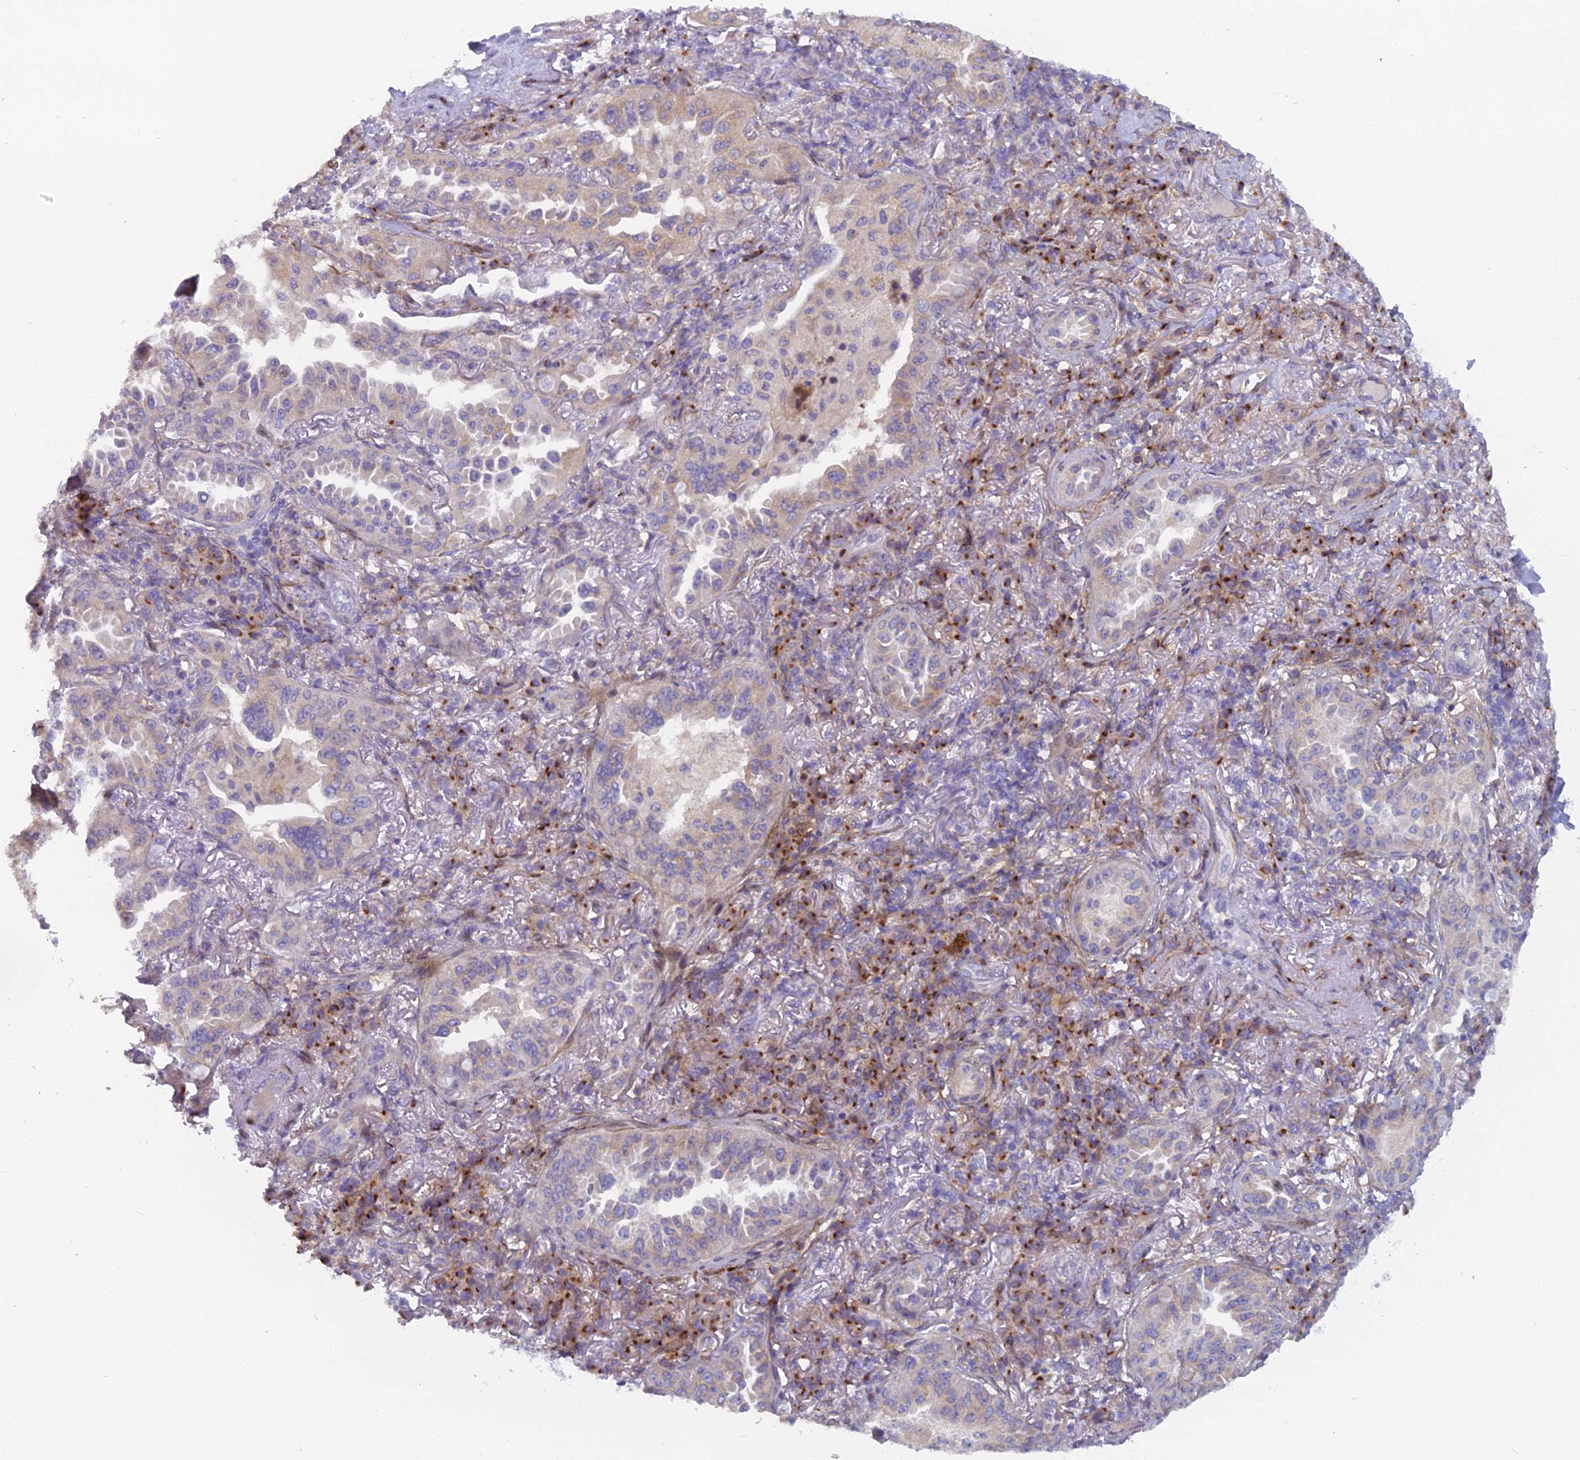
{"staining": {"intensity": "weak", "quantity": "<25%", "location": "cytoplasmic/membranous"}, "tissue": "lung cancer", "cell_type": "Tumor cells", "image_type": "cancer", "snomed": [{"axis": "morphology", "description": "Adenocarcinoma, NOS"}, {"axis": "topography", "description": "Lung"}], "caption": "High power microscopy micrograph of an IHC photomicrograph of lung cancer (adenocarcinoma), revealing no significant expression in tumor cells.", "gene": "B9D2", "patient": {"sex": "female", "age": 69}}